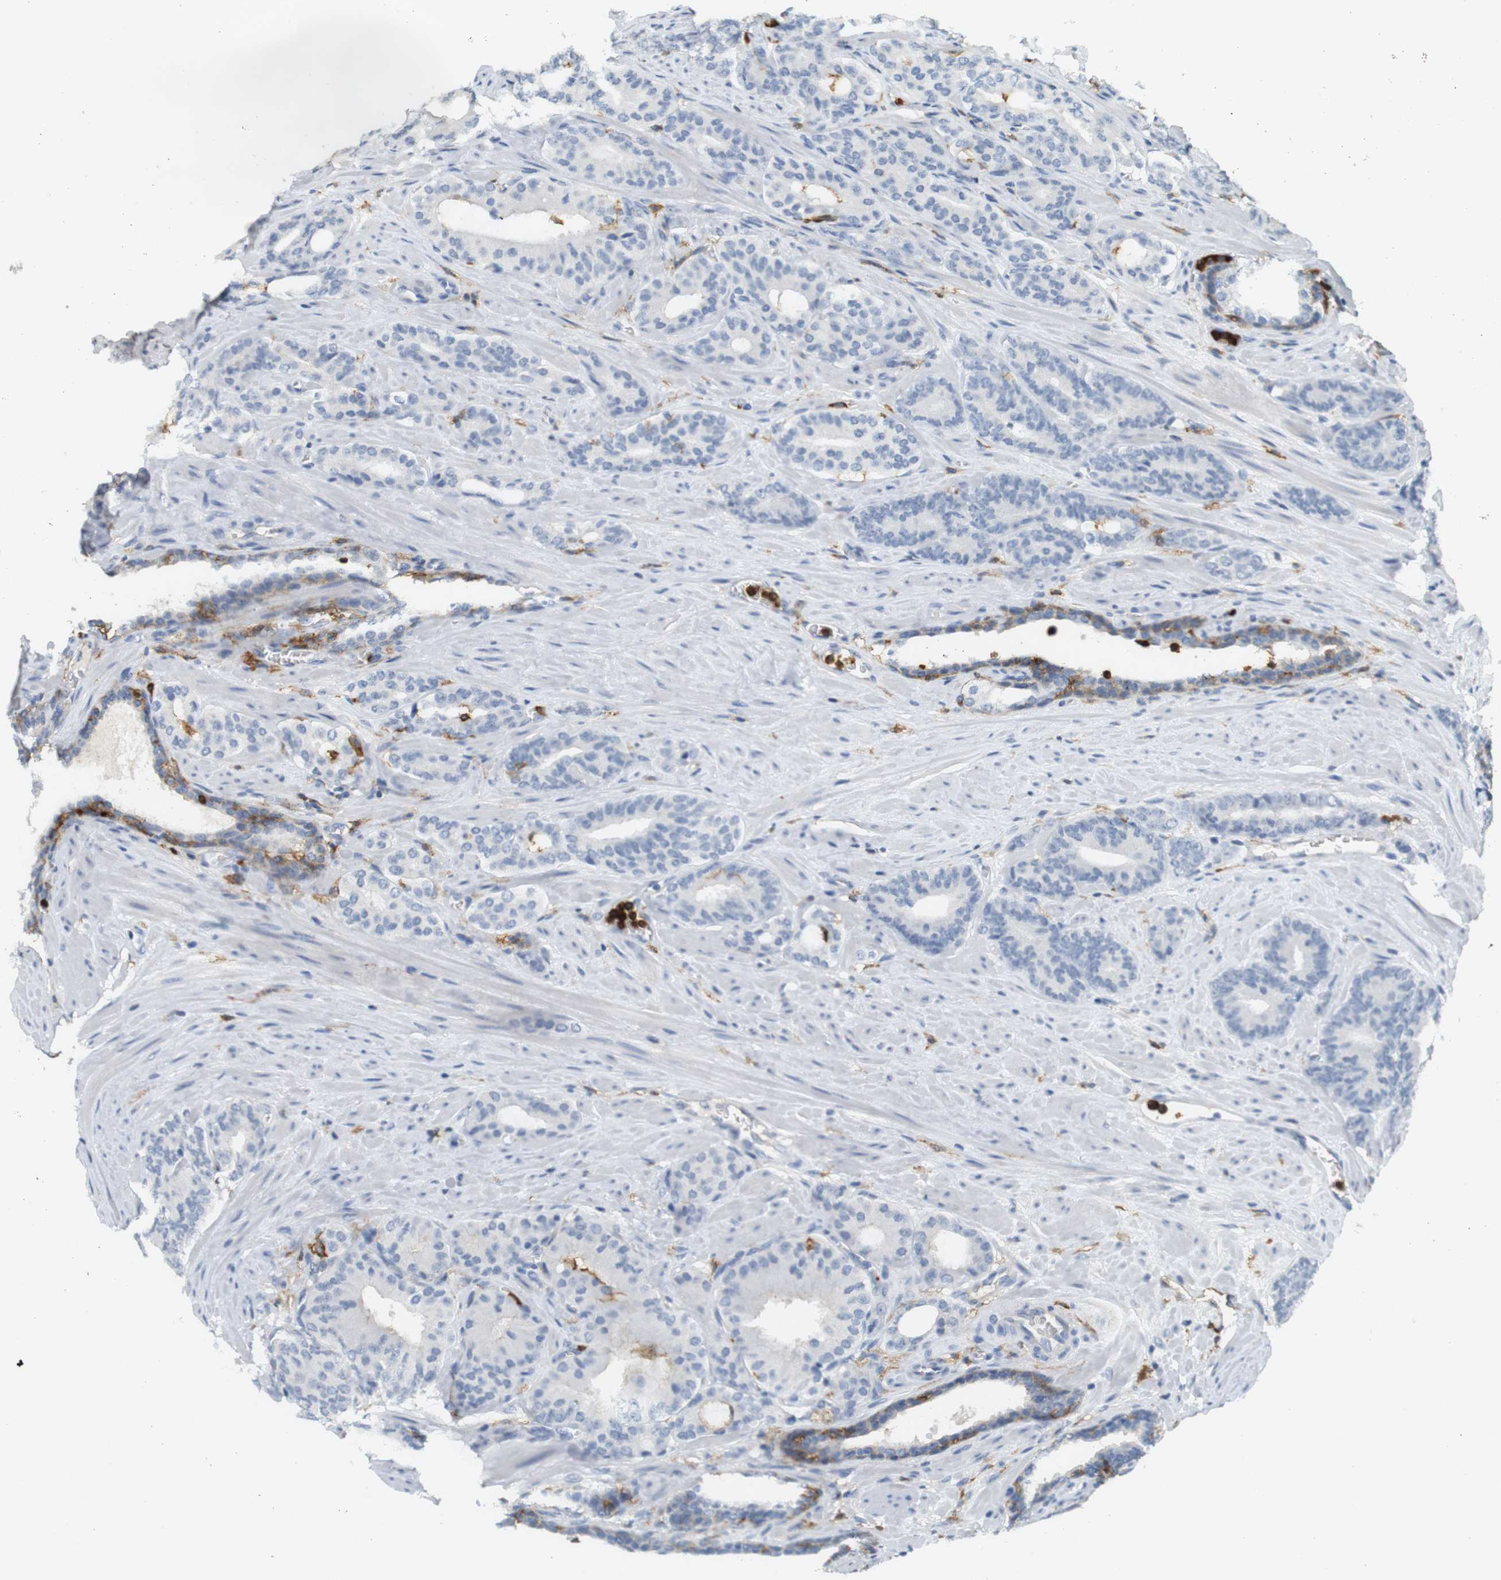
{"staining": {"intensity": "negative", "quantity": "none", "location": "none"}, "tissue": "prostate cancer", "cell_type": "Tumor cells", "image_type": "cancer", "snomed": [{"axis": "morphology", "description": "Adenocarcinoma, Low grade"}, {"axis": "topography", "description": "Prostate"}], "caption": "An image of prostate cancer (low-grade adenocarcinoma) stained for a protein demonstrates no brown staining in tumor cells.", "gene": "SIRPA", "patient": {"sex": "male", "age": 63}}